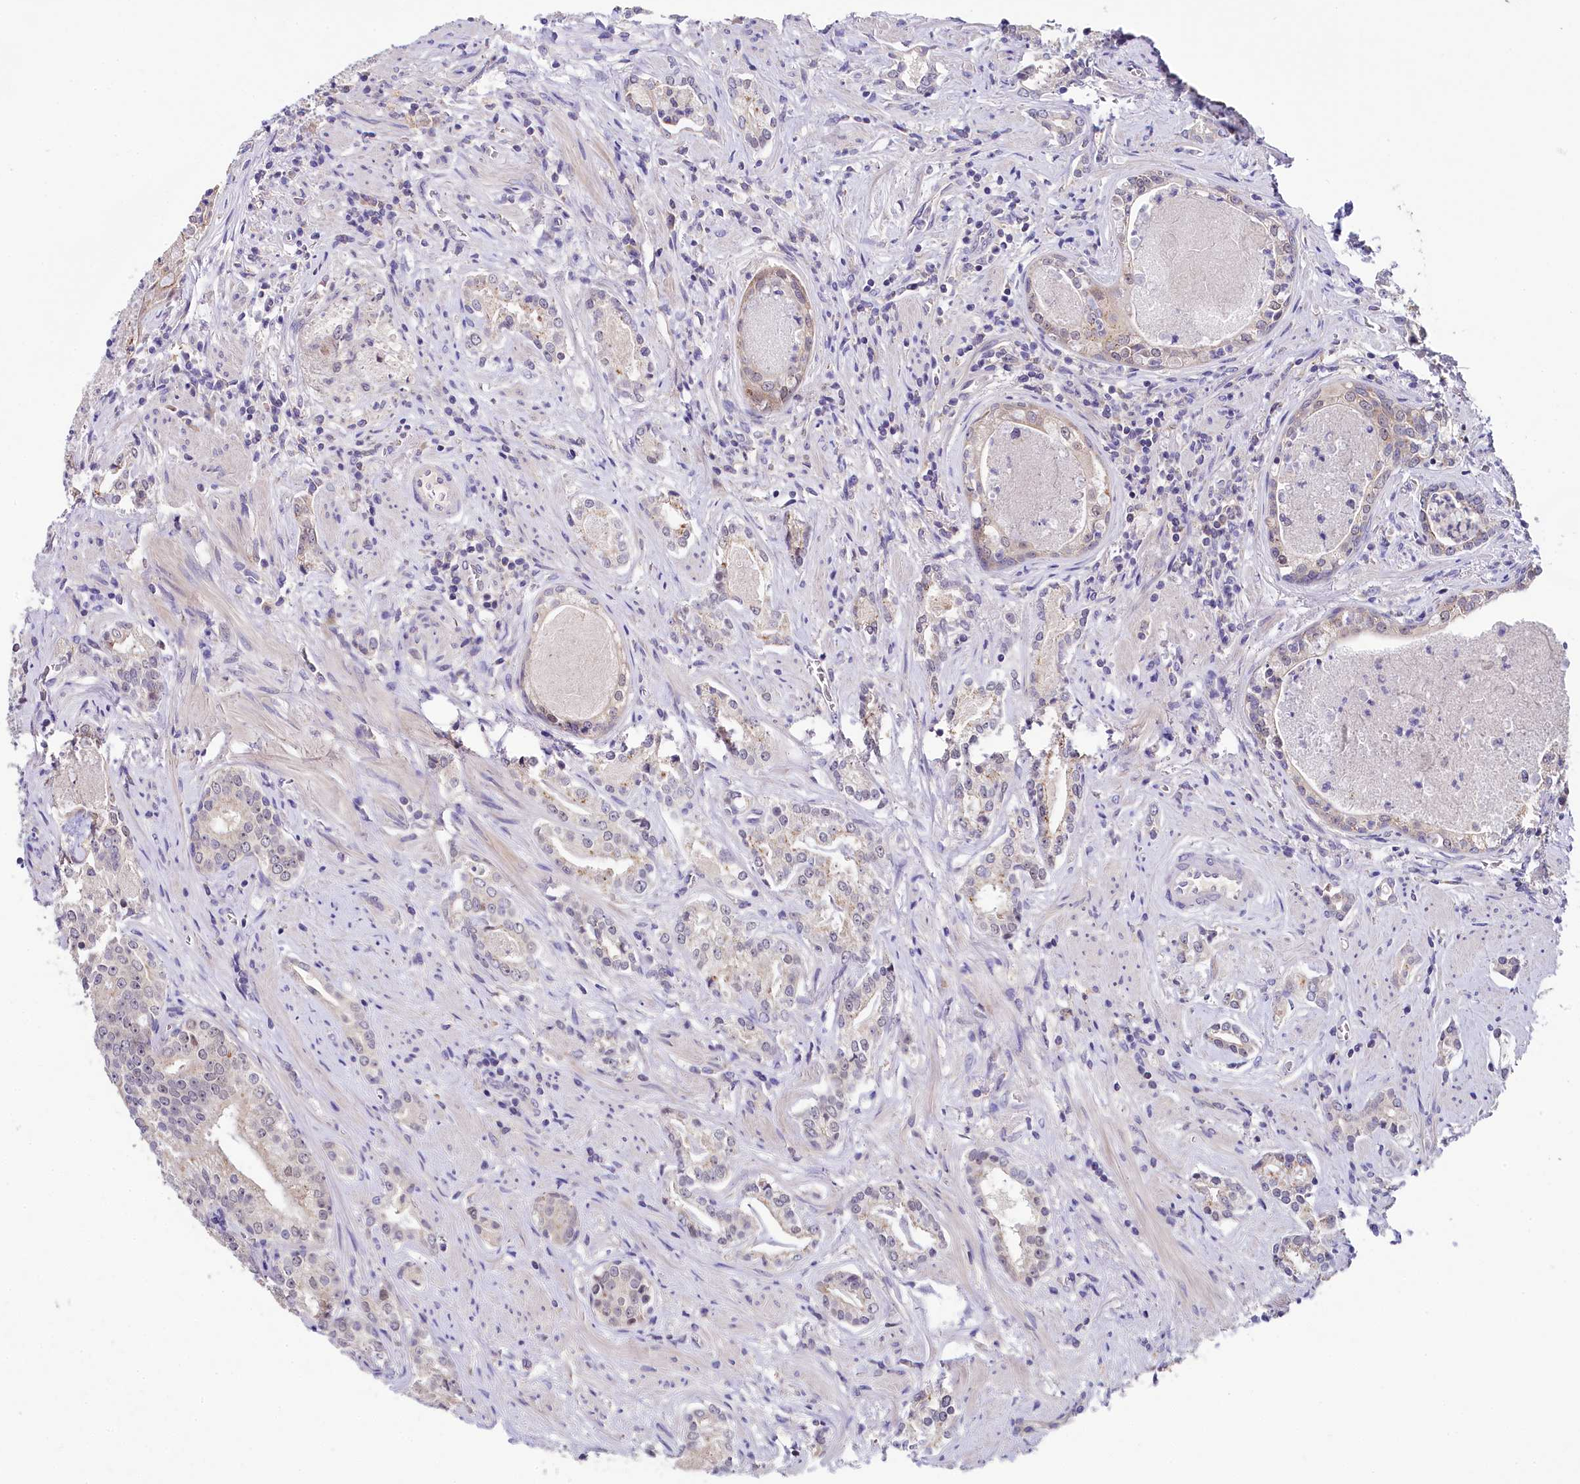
{"staining": {"intensity": "weak", "quantity": "<25%", "location": "cytoplasmic/membranous"}, "tissue": "prostate cancer", "cell_type": "Tumor cells", "image_type": "cancer", "snomed": [{"axis": "morphology", "description": "Adenocarcinoma, High grade"}, {"axis": "topography", "description": "Prostate"}], "caption": "High power microscopy photomicrograph of an IHC micrograph of prostate cancer, revealing no significant expression in tumor cells.", "gene": "SPINK9", "patient": {"sex": "male", "age": 58}}